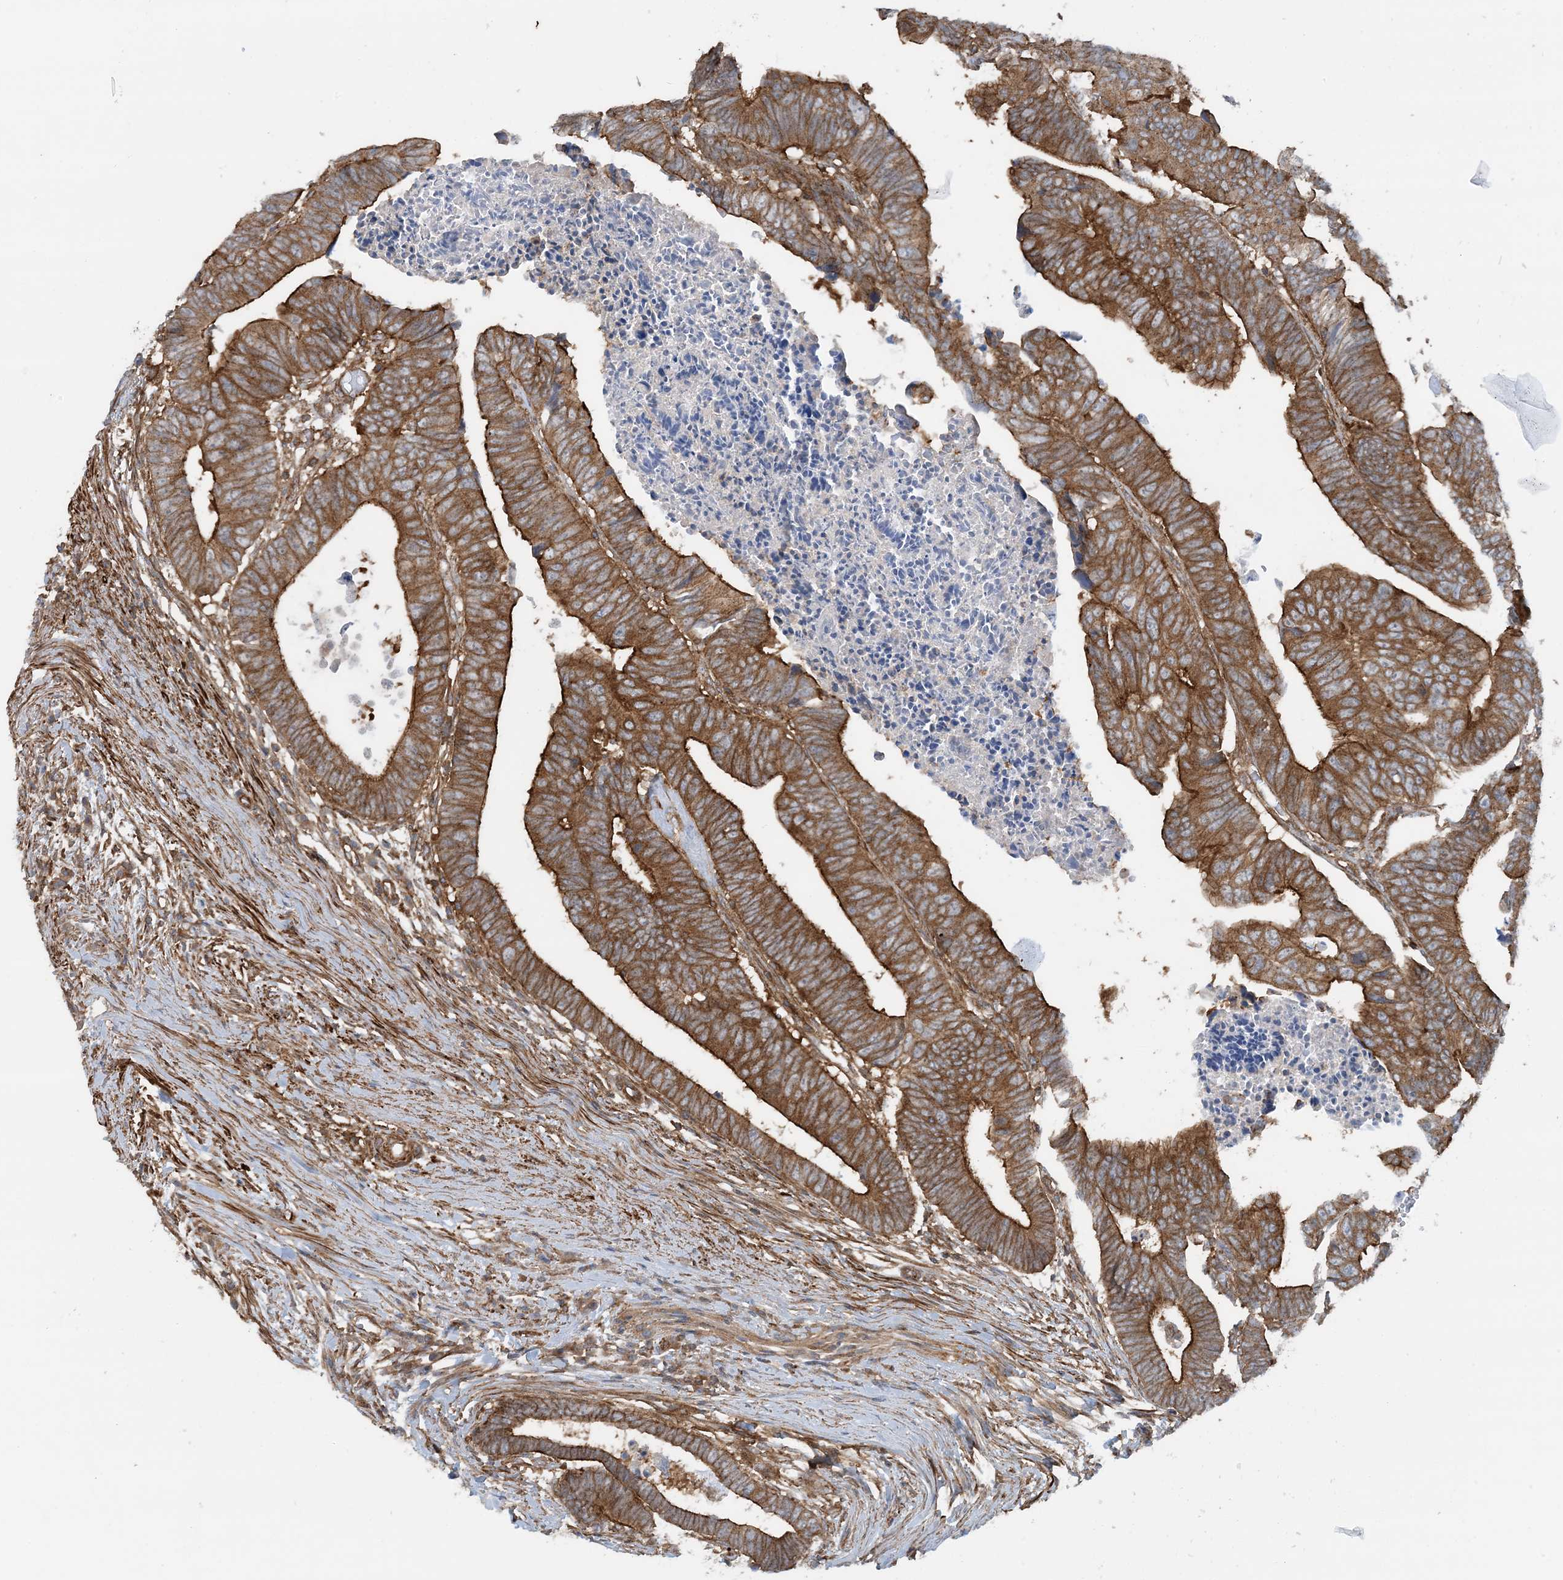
{"staining": {"intensity": "strong", "quantity": ">75%", "location": "cytoplasmic/membranous"}, "tissue": "colorectal cancer", "cell_type": "Tumor cells", "image_type": "cancer", "snomed": [{"axis": "morphology", "description": "Adenocarcinoma, NOS"}, {"axis": "topography", "description": "Rectum"}], "caption": "Adenocarcinoma (colorectal) stained for a protein exhibits strong cytoplasmic/membranous positivity in tumor cells.", "gene": "STAM2", "patient": {"sex": "female", "age": 65}}